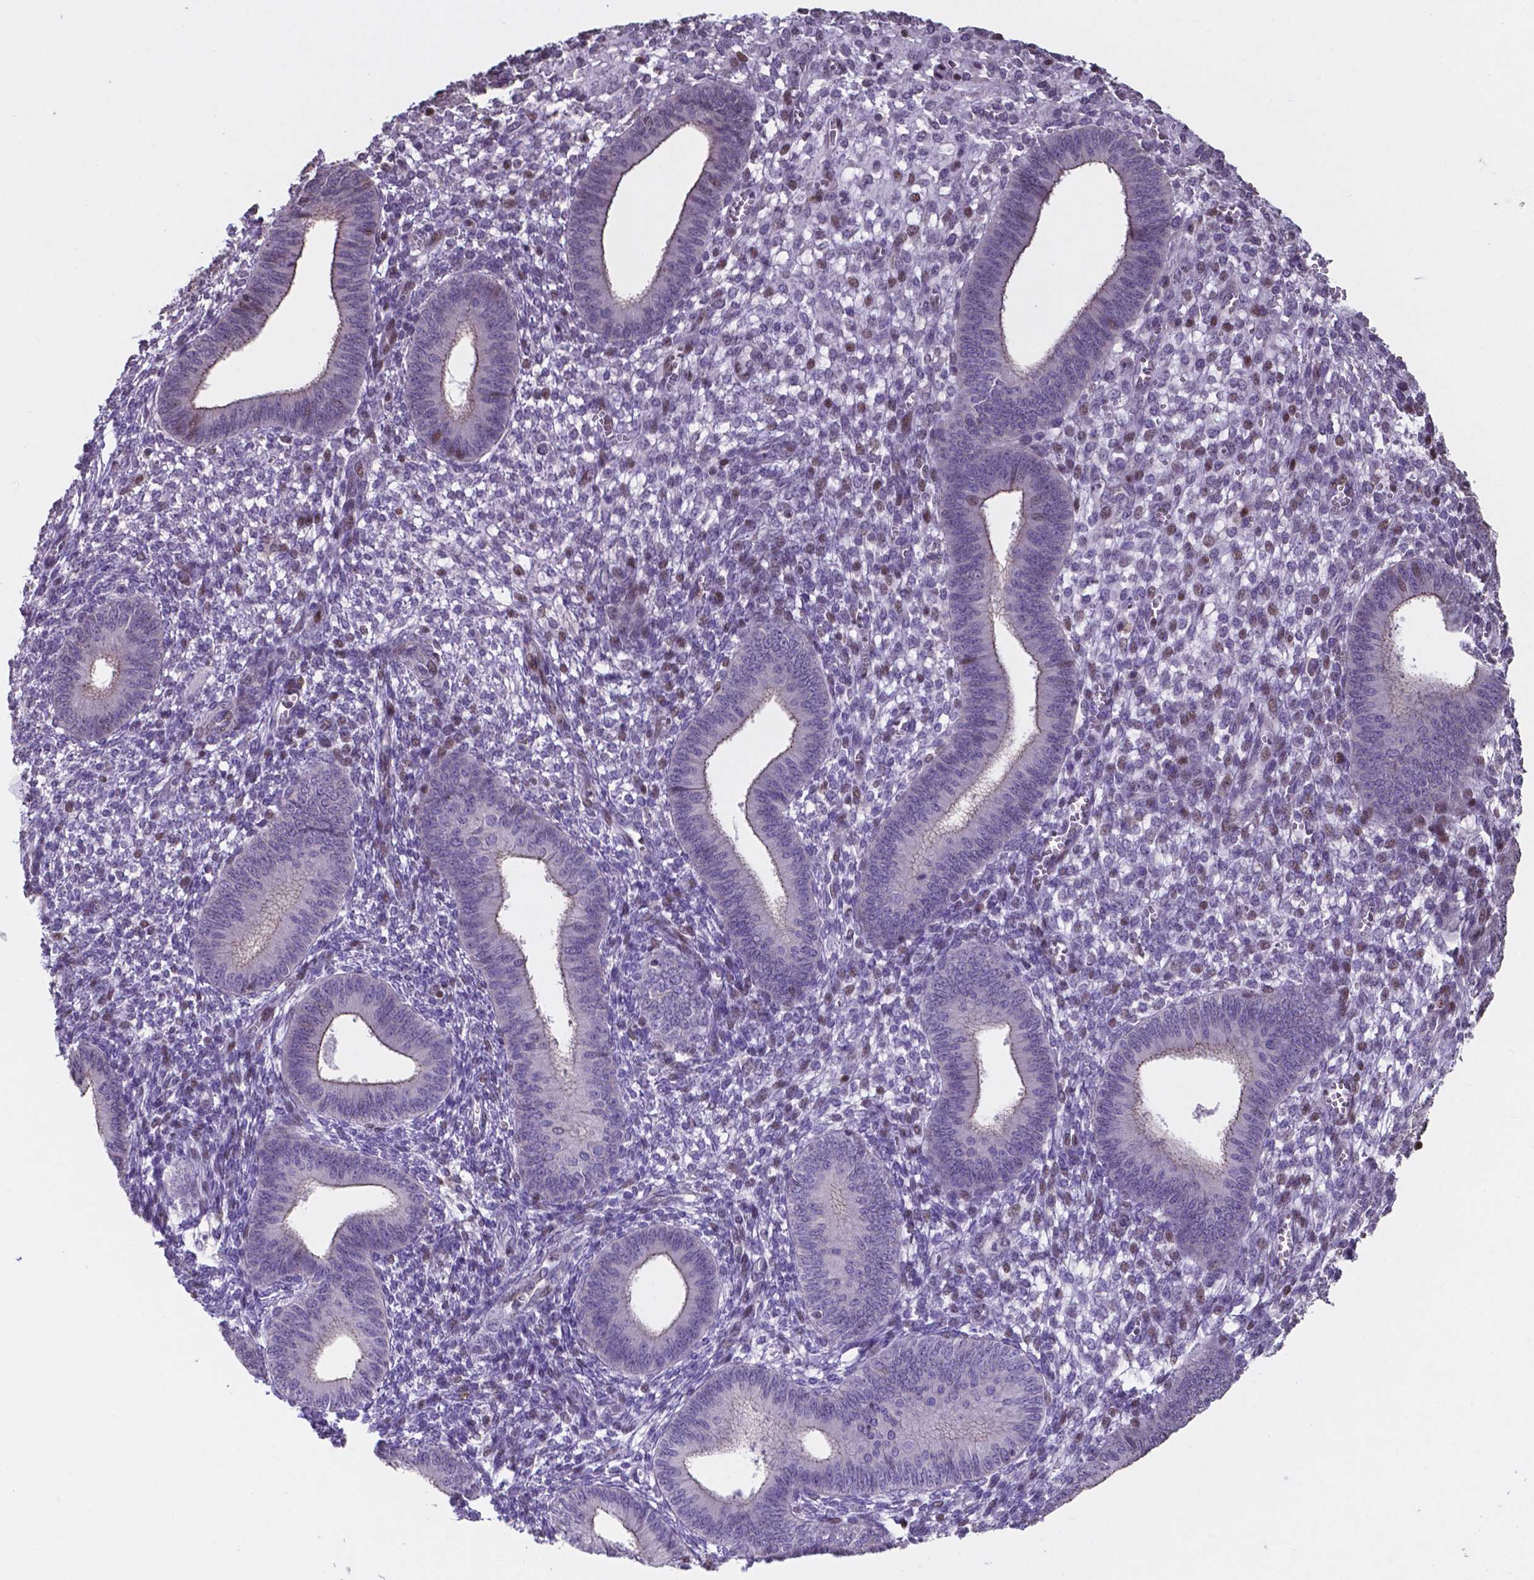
{"staining": {"intensity": "weak", "quantity": "<25%", "location": "cytoplasmic/membranous"}, "tissue": "endometrium", "cell_type": "Cells in endometrial stroma", "image_type": "normal", "snomed": [{"axis": "morphology", "description": "Normal tissue, NOS"}, {"axis": "topography", "description": "Endometrium"}], "caption": "A micrograph of human endometrium is negative for staining in cells in endometrial stroma. (DAB IHC, high magnification).", "gene": "MLC1", "patient": {"sex": "female", "age": 42}}